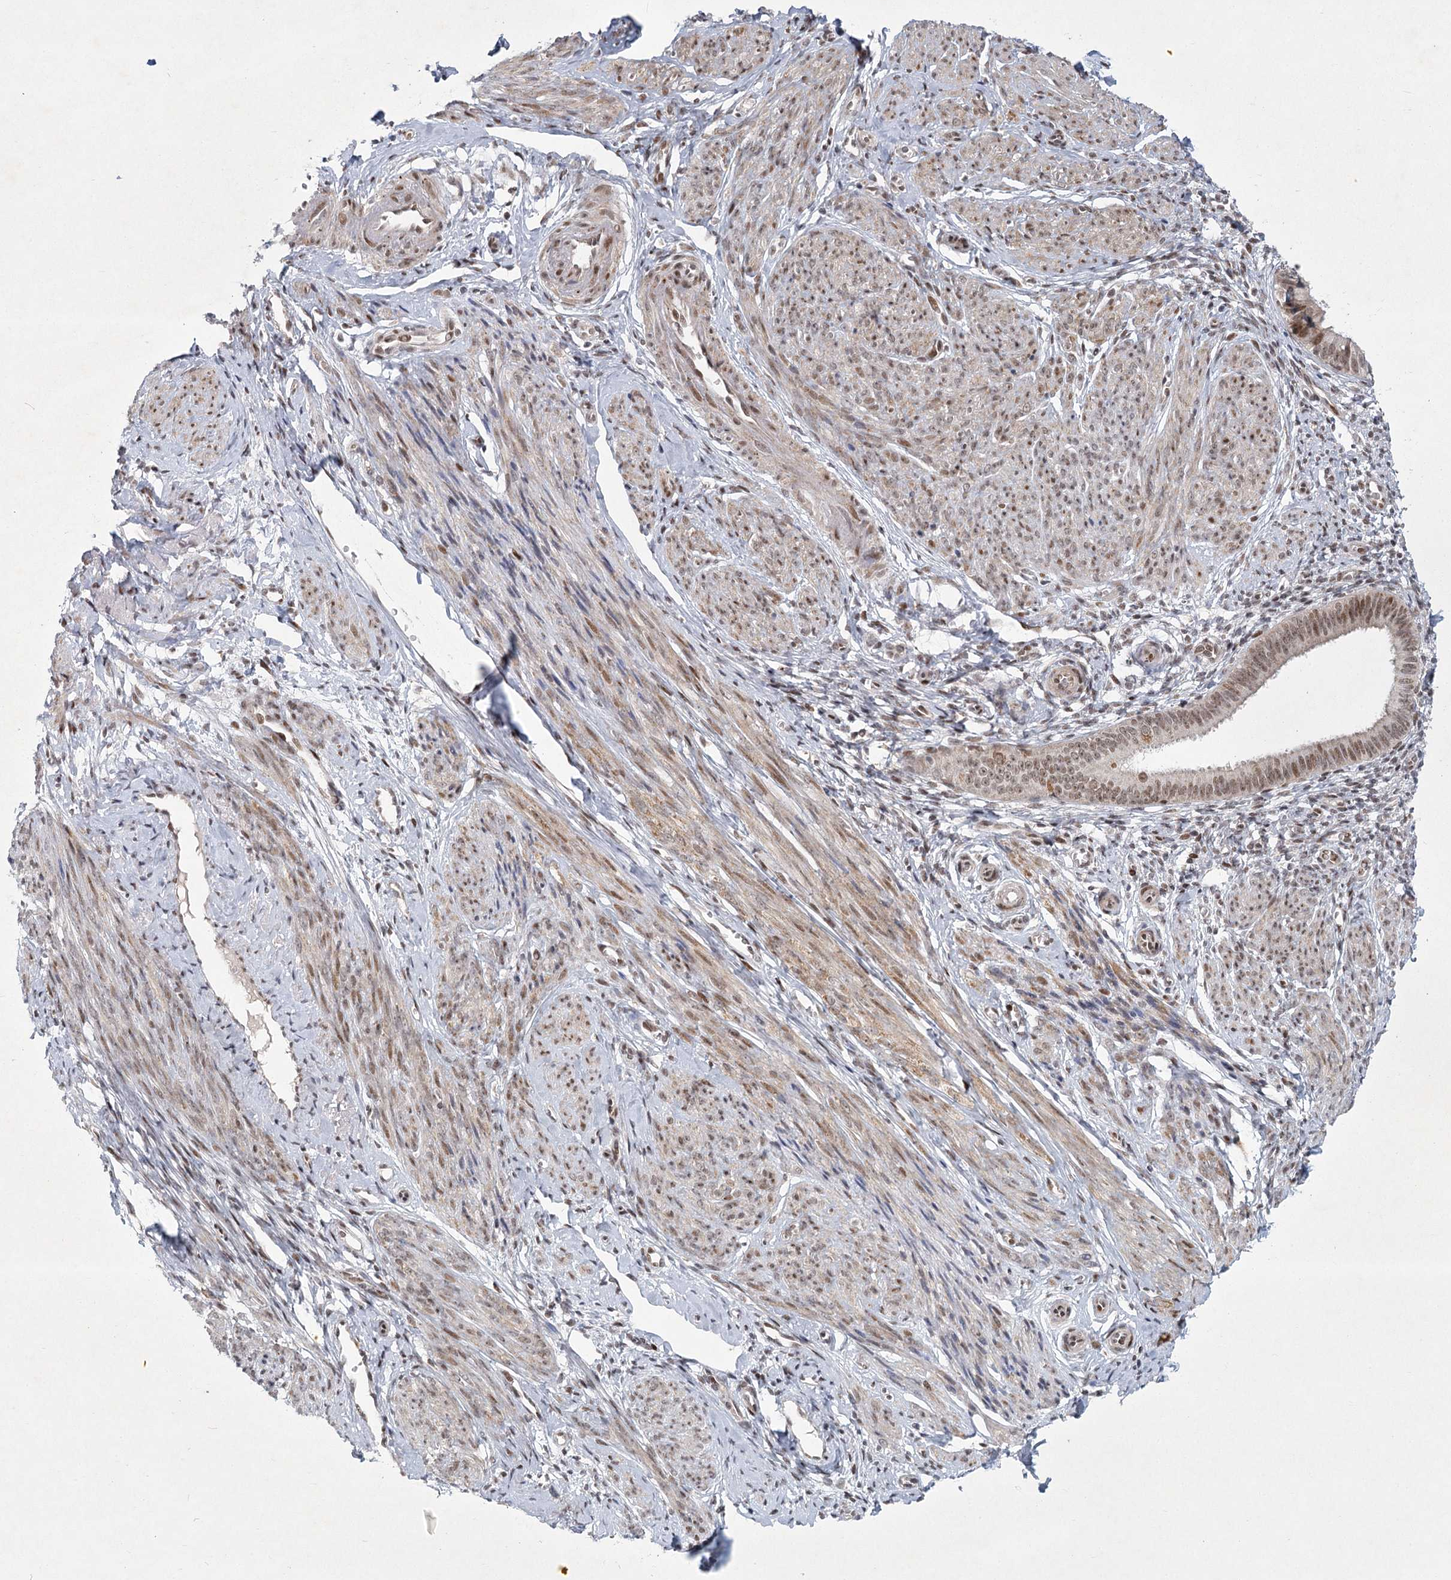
{"staining": {"intensity": "negative", "quantity": "none", "location": "none"}, "tissue": "endometrium", "cell_type": "Cells in endometrial stroma", "image_type": "normal", "snomed": [{"axis": "morphology", "description": "Normal tissue, NOS"}, {"axis": "topography", "description": "Uterus"}, {"axis": "topography", "description": "Endometrium"}], "caption": "Immunohistochemistry photomicrograph of unremarkable endometrium: human endometrium stained with DAB demonstrates no significant protein positivity in cells in endometrial stroma.", "gene": "CIB4", "patient": {"sex": "female", "age": 48}}